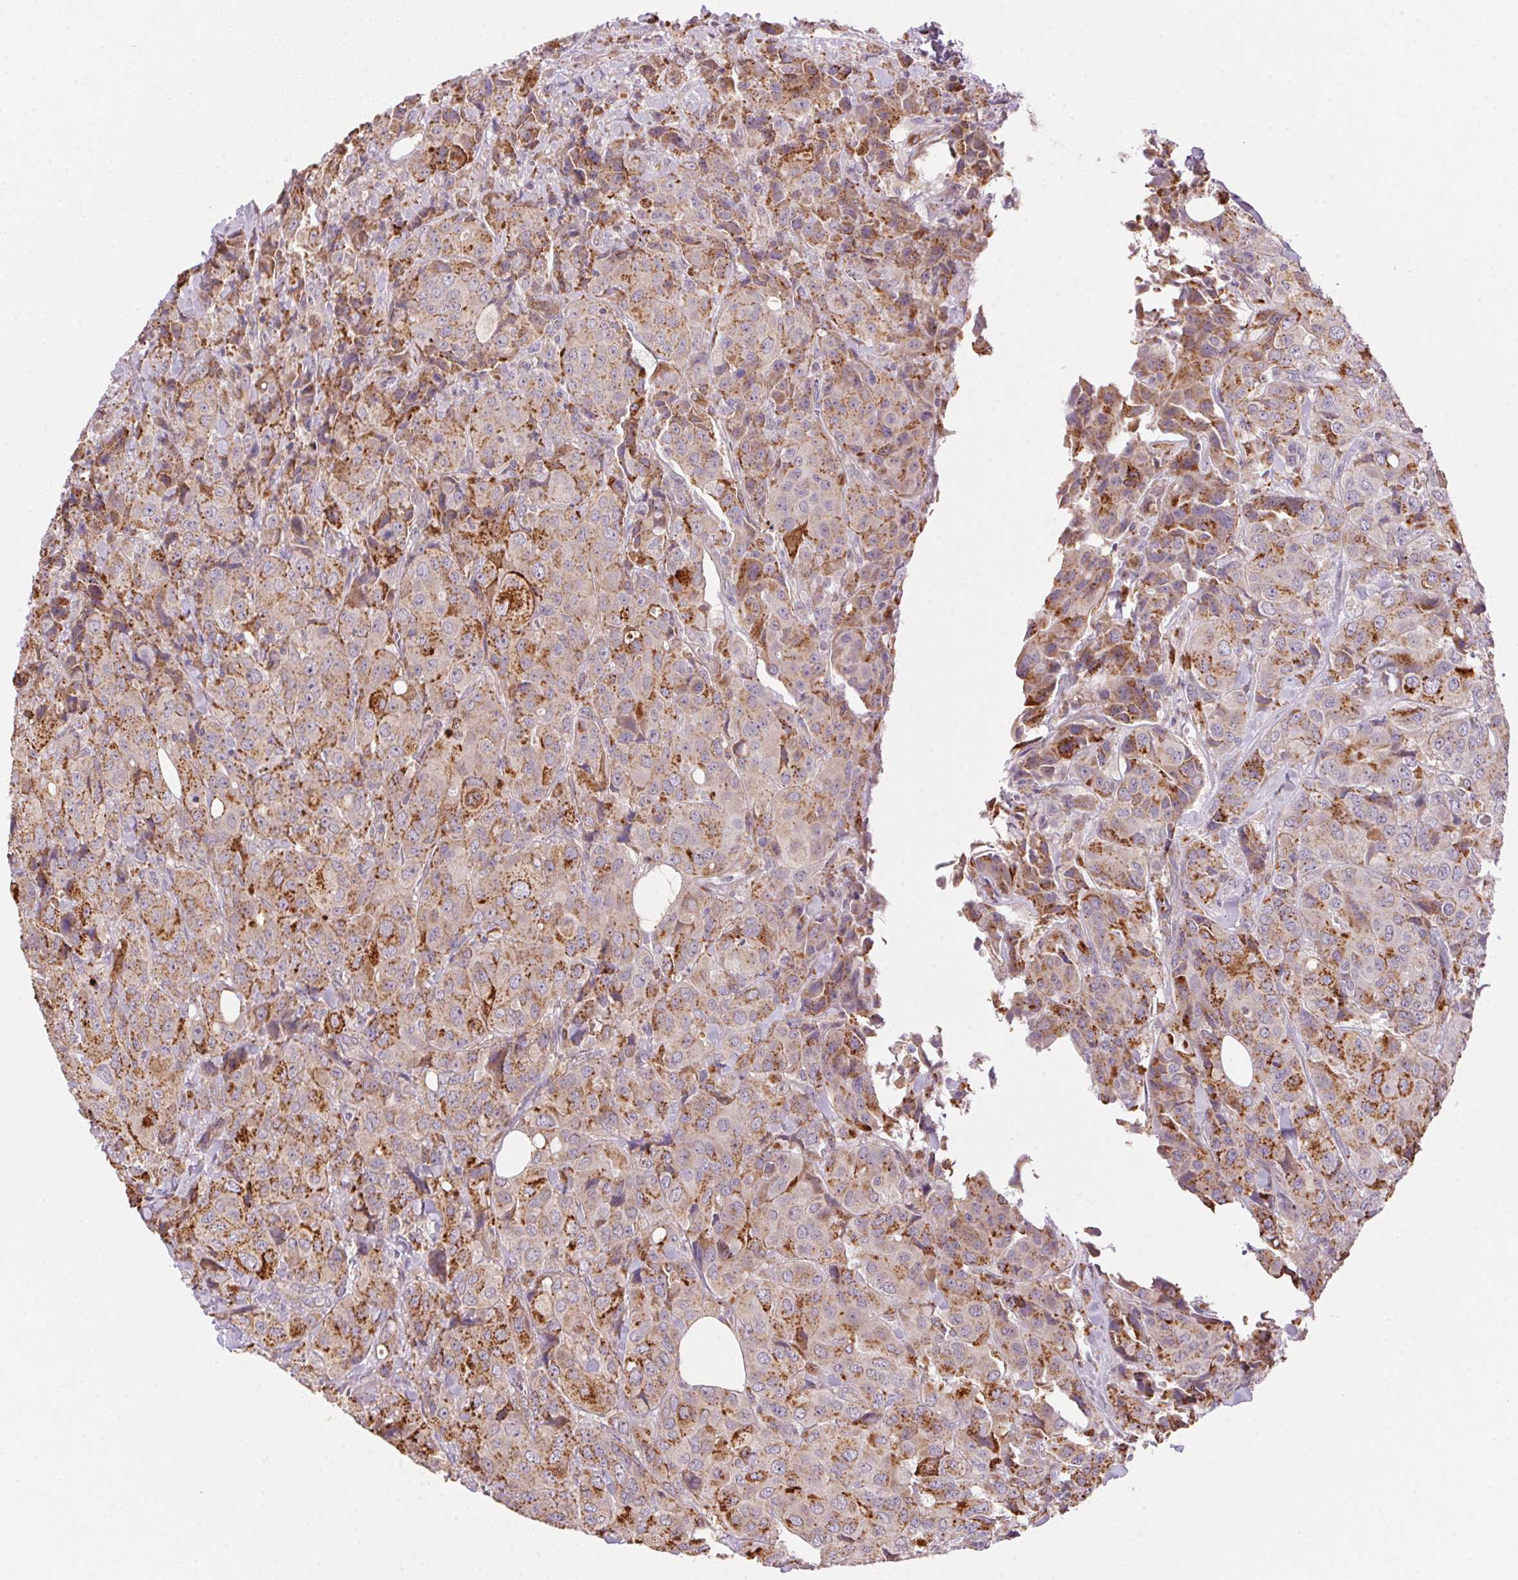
{"staining": {"intensity": "moderate", "quantity": "25%-75%", "location": "cytoplasmic/membranous"}, "tissue": "breast cancer", "cell_type": "Tumor cells", "image_type": "cancer", "snomed": [{"axis": "morphology", "description": "Duct carcinoma"}, {"axis": "topography", "description": "Breast"}], "caption": "This is an image of IHC staining of invasive ductal carcinoma (breast), which shows moderate positivity in the cytoplasmic/membranous of tumor cells.", "gene": "ADH5", "patient": {"sex": "female", "age": 43}}